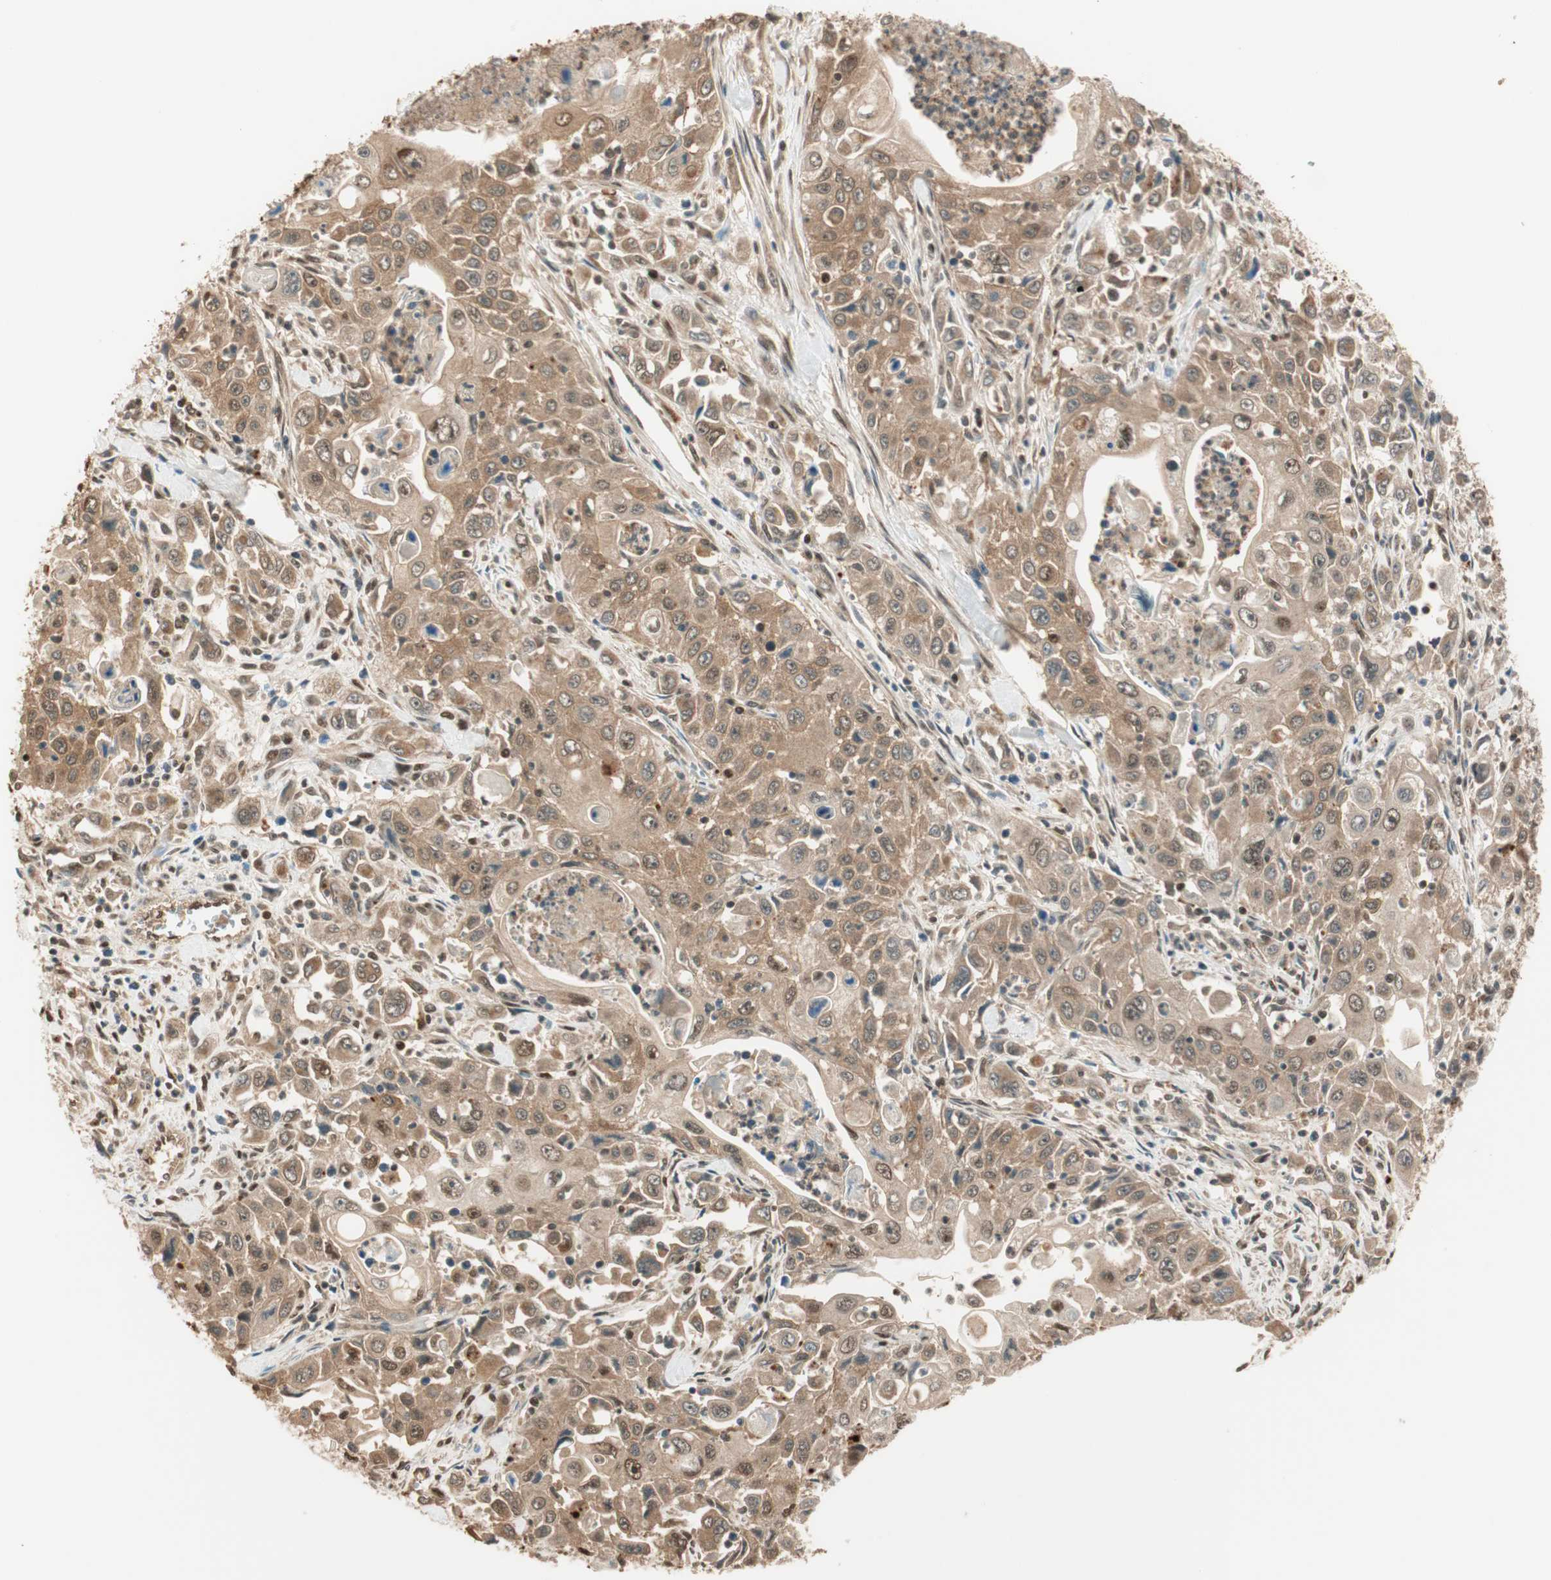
{"staining": {"intensity": "moderate", "quantity": ">75%", "location": "cytoplasmic/membranous,nuclear"}, "tissue": "pancreatic cancer", "cell_type": "Tumor cells", "image_type": "cancer", "snomed": [{"axis": "morphology", "description": "Adenocarcinoma, NOS"}, {"axis": "topography", "description": "Pancreas"}], "caption": "Immunohistochemistry micrograph of neoplastic tissue: human pancreatic cancer stained using IHC demonstrates medium levels of moderate protein expression localized specifically in the cytoplasmic/membranous and nuclear of tumor cells, appearing as a cytoplasmic/membranous and nuclear brown color.", "gene": "ZNF443", "patient": {"sex": "male", "age": 70}}